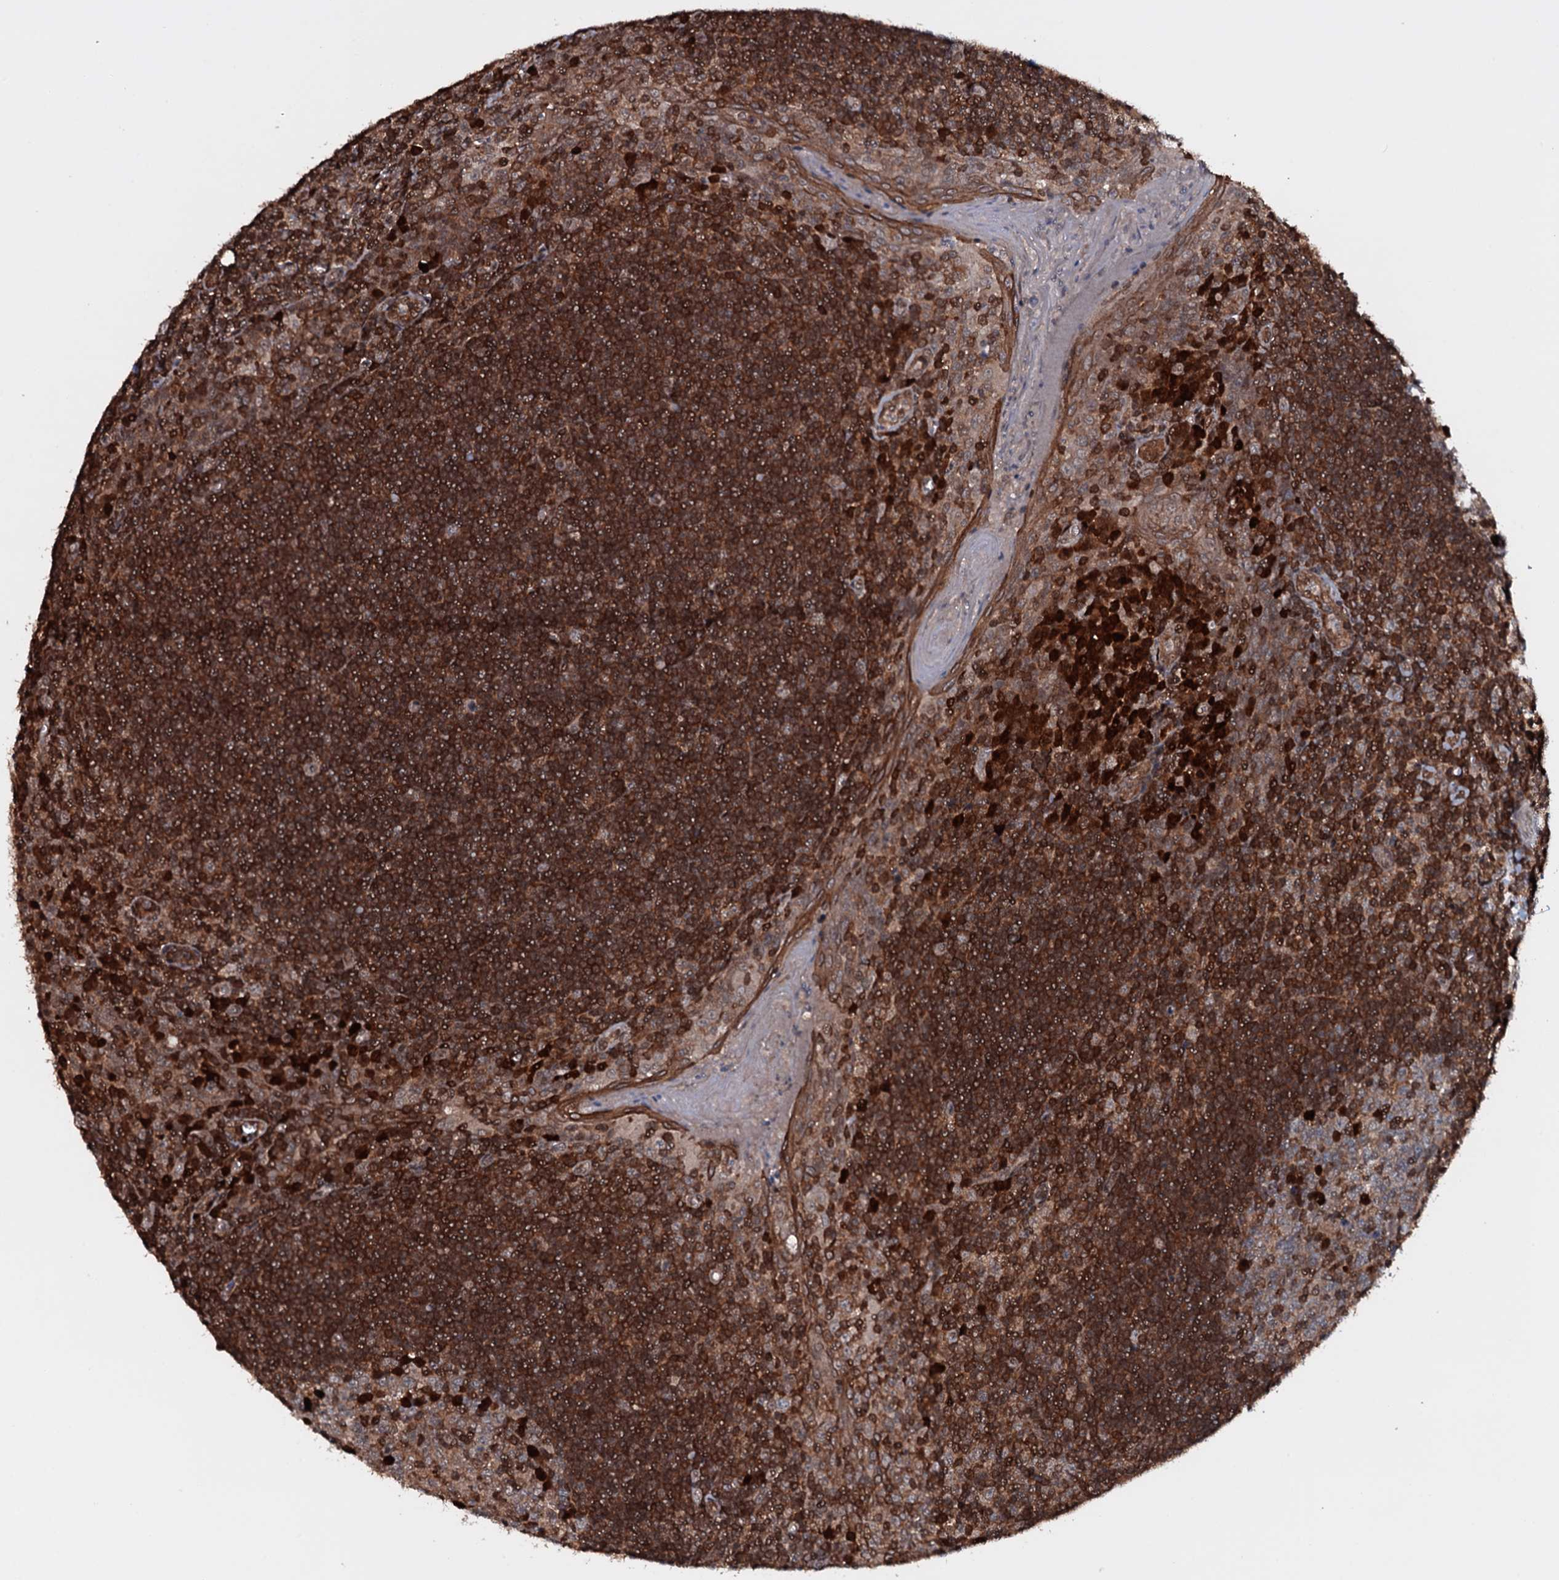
{"staining": {"intensity": "moderate", "quantity": "<25%", "location": "cytoplasmic/membranous"}, "tissue": "tonsil", "cell_type": "Germinal center cells", "image_type": "normal", "snomed": [{"axis": "morphology", "description": "Normal tissue, NOS"}, {"axis": "topography", "description": "Tonsil"}], "caption": "Germinal center cells exhibit low levels of moderate cytoplasmic/membranous positivity in about <25% of cells in benign tonsil.", "gene": "HDDC3", "patient": {"sex": "male", "age": 27}}